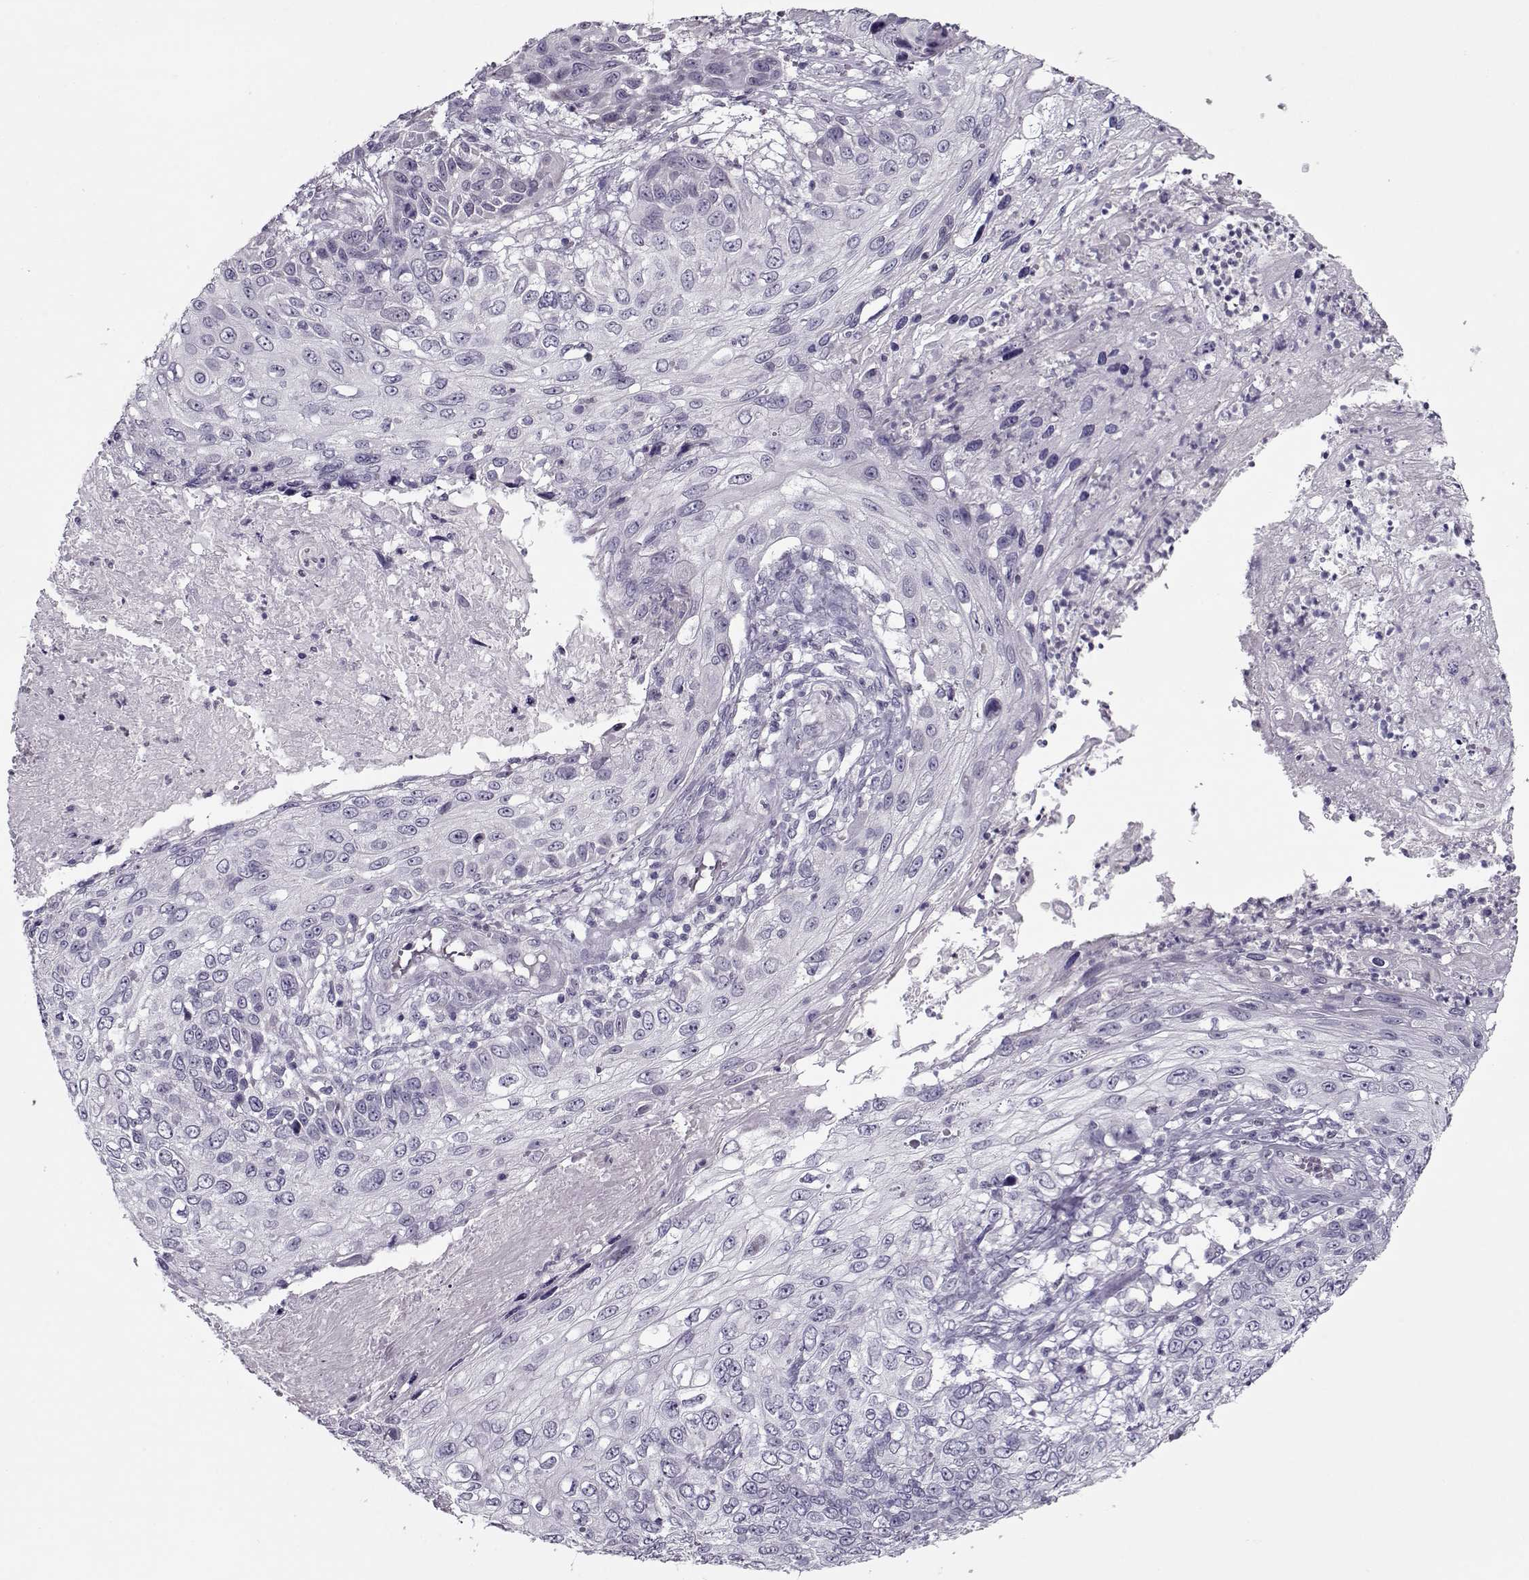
{"staining": {"intensity": "negative", "quantity": "none", "location": "none"}, "tissue": "skin cancer", "cell_type": "Tumor cells", "image_type": "cancer", "snomed": [{"axis": "morphology", "description": "Squamous cell carcinoma, NOS"}, {"axis": "topography", "description": "Skin"}], "caption": "DAB (3,3'-diaminobenzidine) immunohistochemical staining of skin cancer (squamous cell carcinoma) reveals no significant expression in tumor cells. (DAB (3,3'-diaminobenzidine) immunohistochemistry (IHC), high magnification).", "gene": "CIBAR1", "patient": {"sex": "male", "age": 92}}